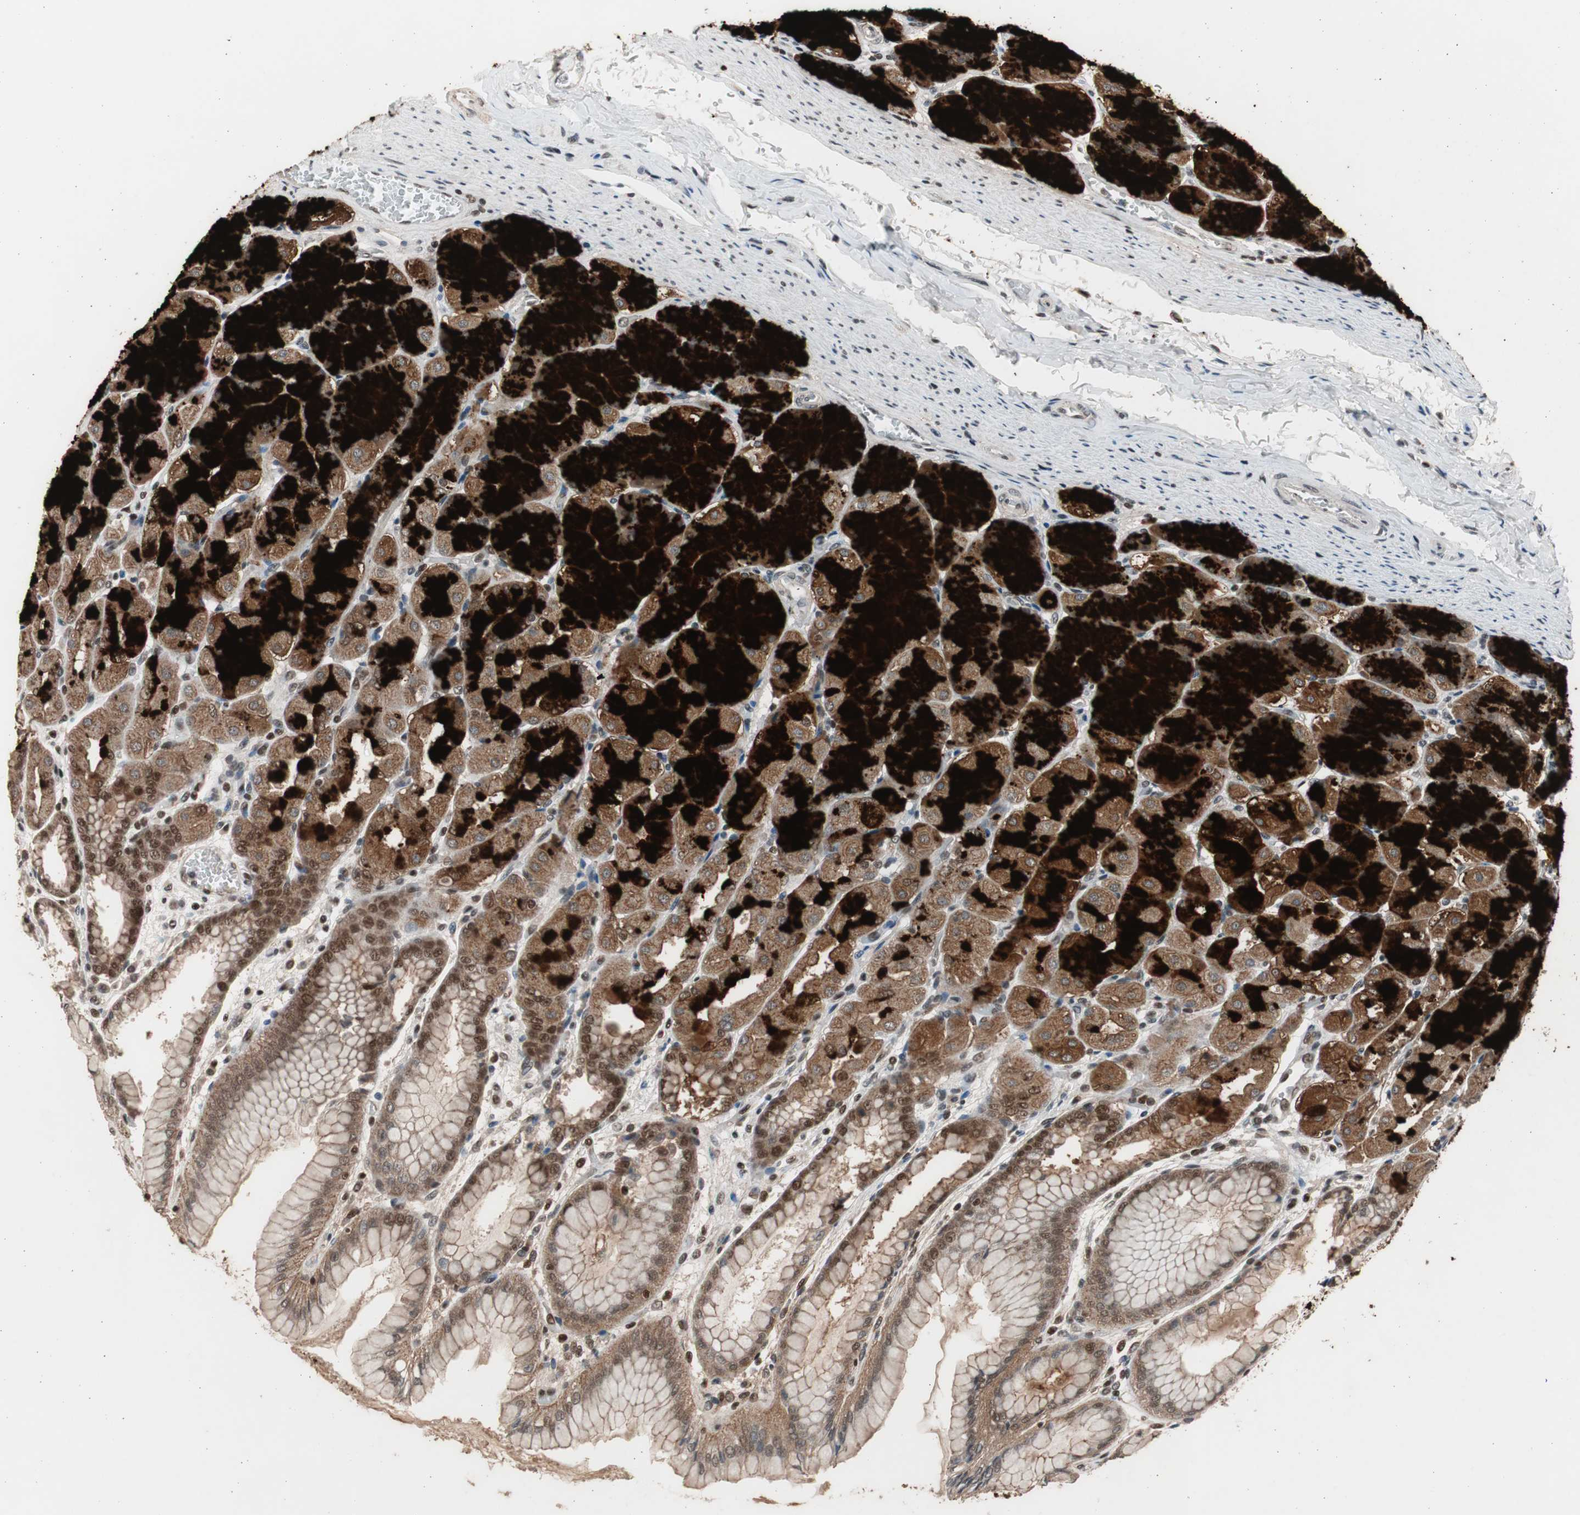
{"staining": {"intensity": "strong", "quantity": ">75%", "location": "cytoplasmic/membranous,nuclear"}, "tissue": "stomach", "cell_type": "Glandular cells", "image_type": "normal", "snomed": [{"axis": "morphology", "description": "Normal tissue, NOS"}, {"axis": "topography", "description": "Stomach, upper"}], "caption": "Glandular cells exhibit high levels of strong cytoplasmic/membranous,nuclear staining in approximately >75% of cells in normal stomach. The protein of interest is stained brown, and the nuclei are stained in blue (DAB (3,3'-diaminobenzidine) IHC with brightfield microscopy, high magnification).", "gene": "RPA1", "patient": {"sex": "female", "age": 56}}